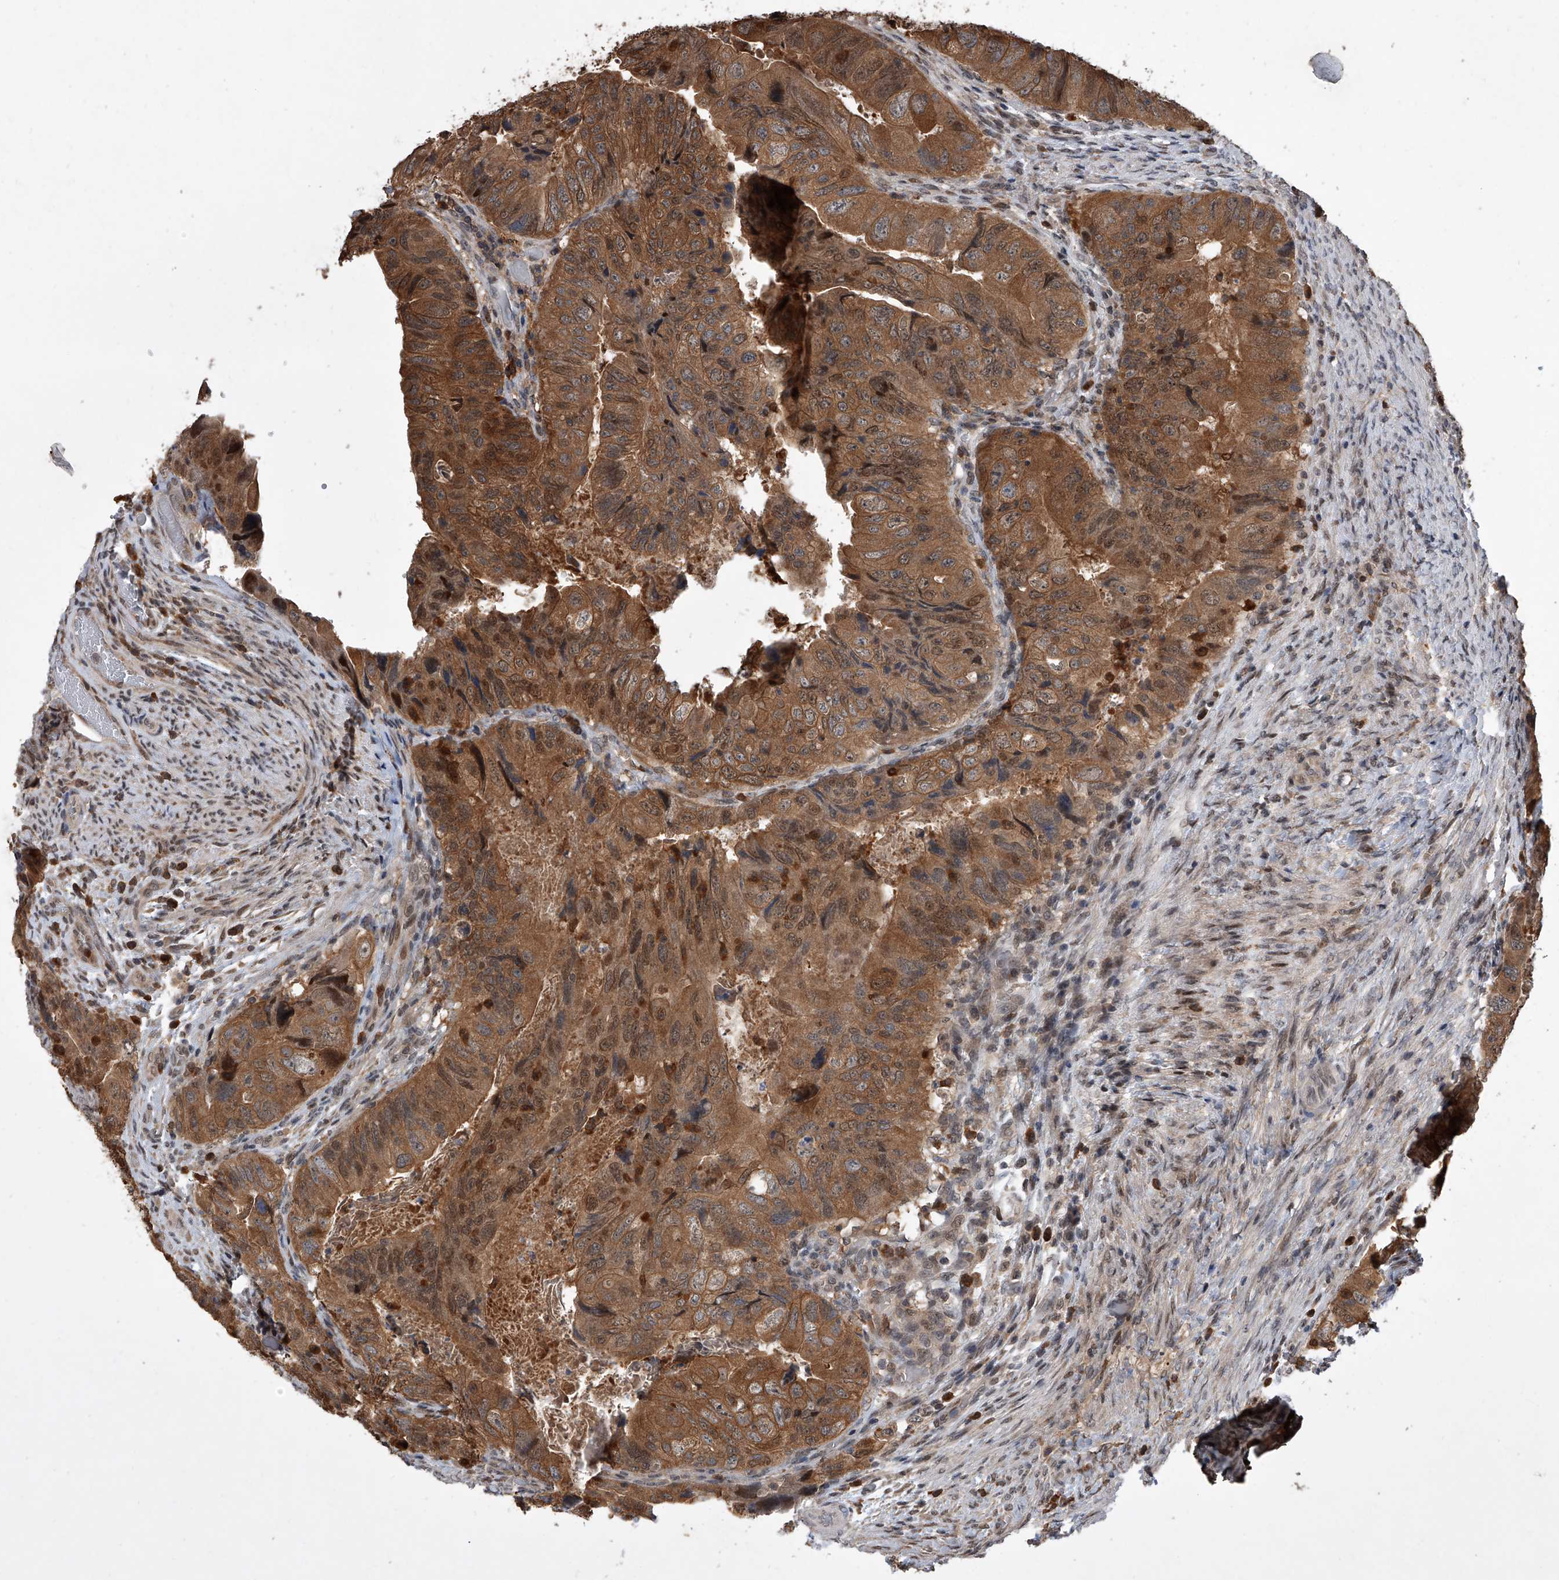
{"staining": {"intensity": "moderate", "quantity": ">75%", "location": "cytoplasmic/membranous,nuclear"}, "tissue": "colorectal cancer", "cell_type": "Tumor cells", "image_type": "cancer", "snomed": [{"axis": "morphology", "description": "Adenocarcinoma, NOS"}, {"axis": "topography", "description": "Rectum"}], "caption": "A micrograph showing moderate cytoplasmic/membranous and nuclear positivity in about >75% of tumor cells in adenocarcinoma (colorectal), as visualized by brown immunohistochemical staining.", "gene": "BHLHE23", "patient": {"sex": "male", "age": 63}}